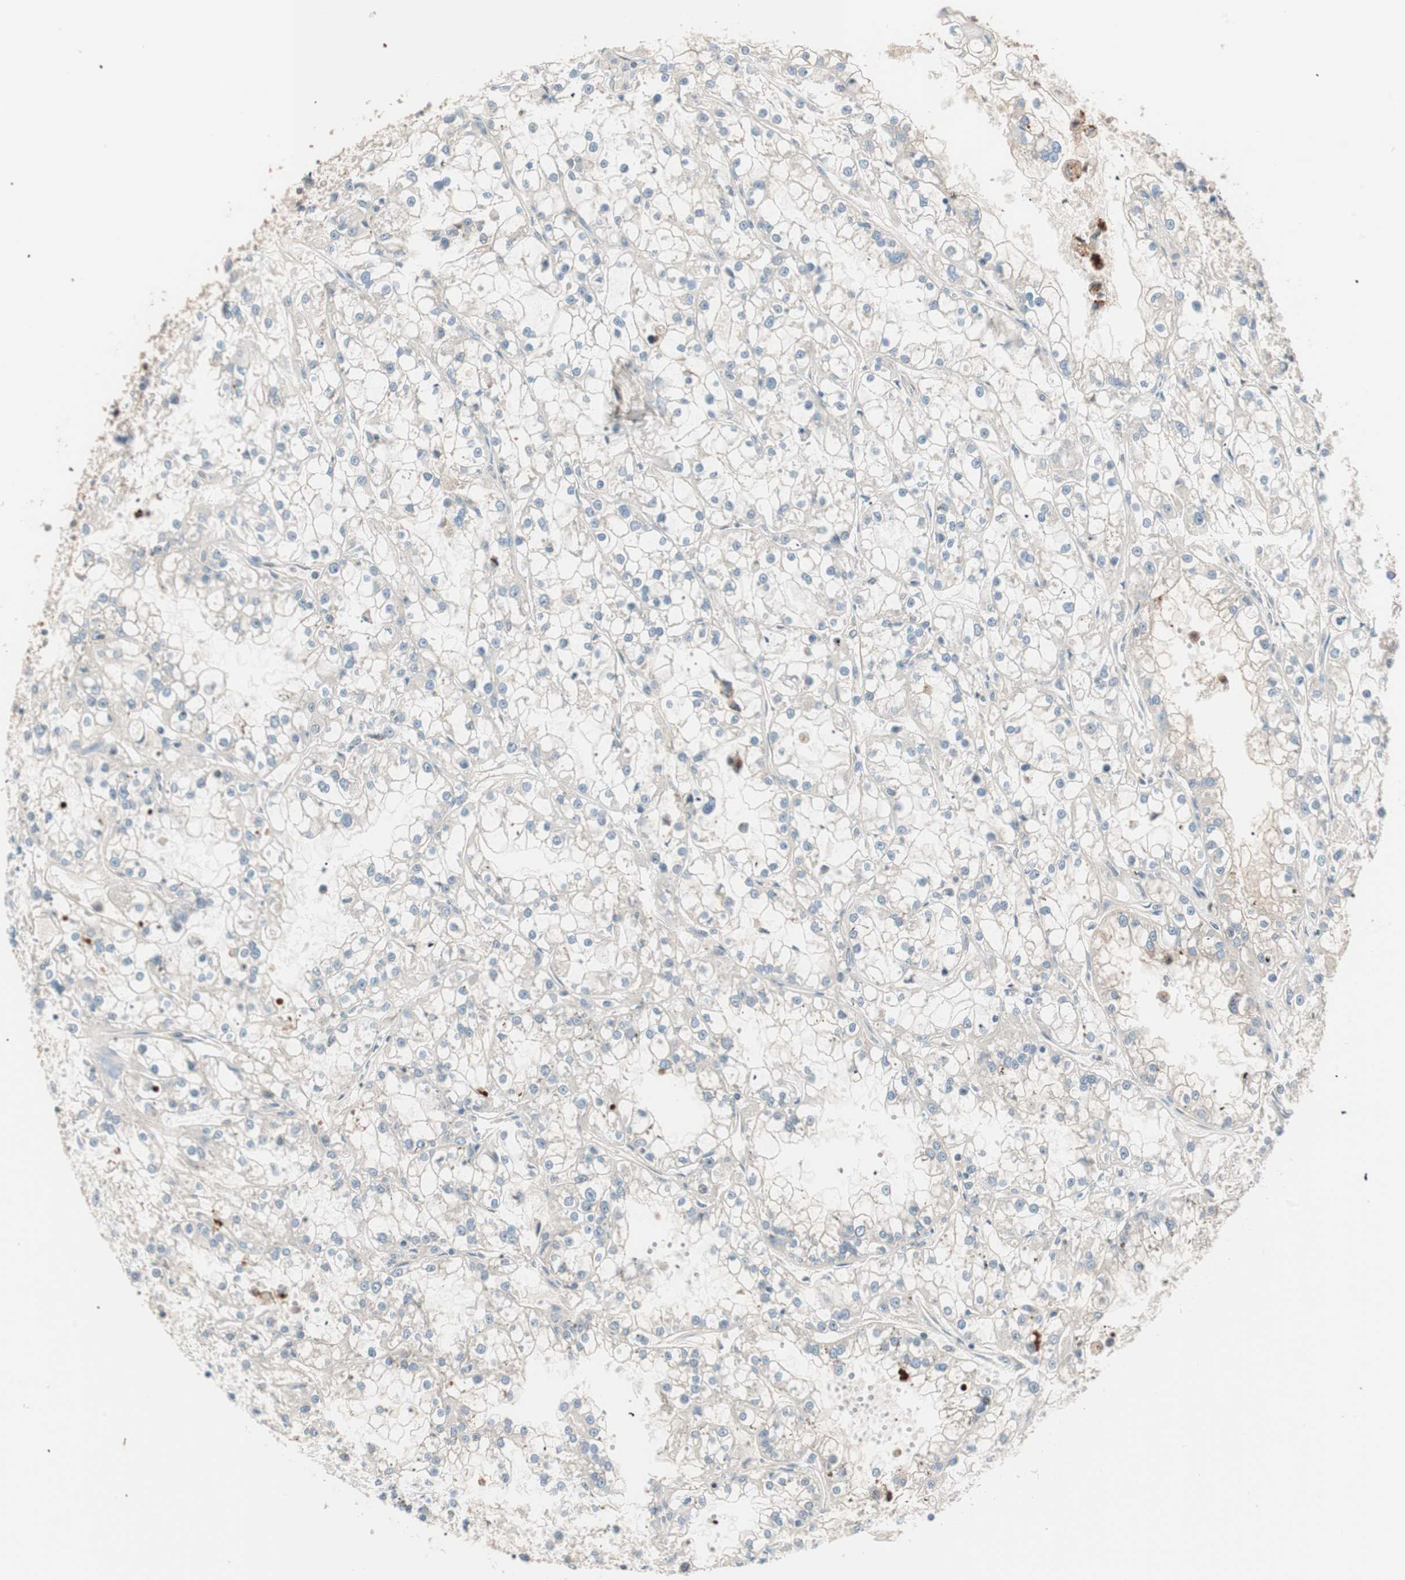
{"staining": {"intensity": "weak", "quantity": "<25%", "location": "cytoplasmic/membranous"}, "tissue": "renal cancer", "cell_type": "Tumor cells", "image_type": "cancer", "snomed": [{"axis": "morphology", "description": "Adenocarcinoma, NOS"}, {"axis": "topography", "description": "Kidney"}], "caption": "IHC micrograph of human renal adenocarcinoma stained for a protein (brown), which shows no positivity in tumor cells.", "gene": "RAD54B", "patient": {"sex": "female", "age": 52}}